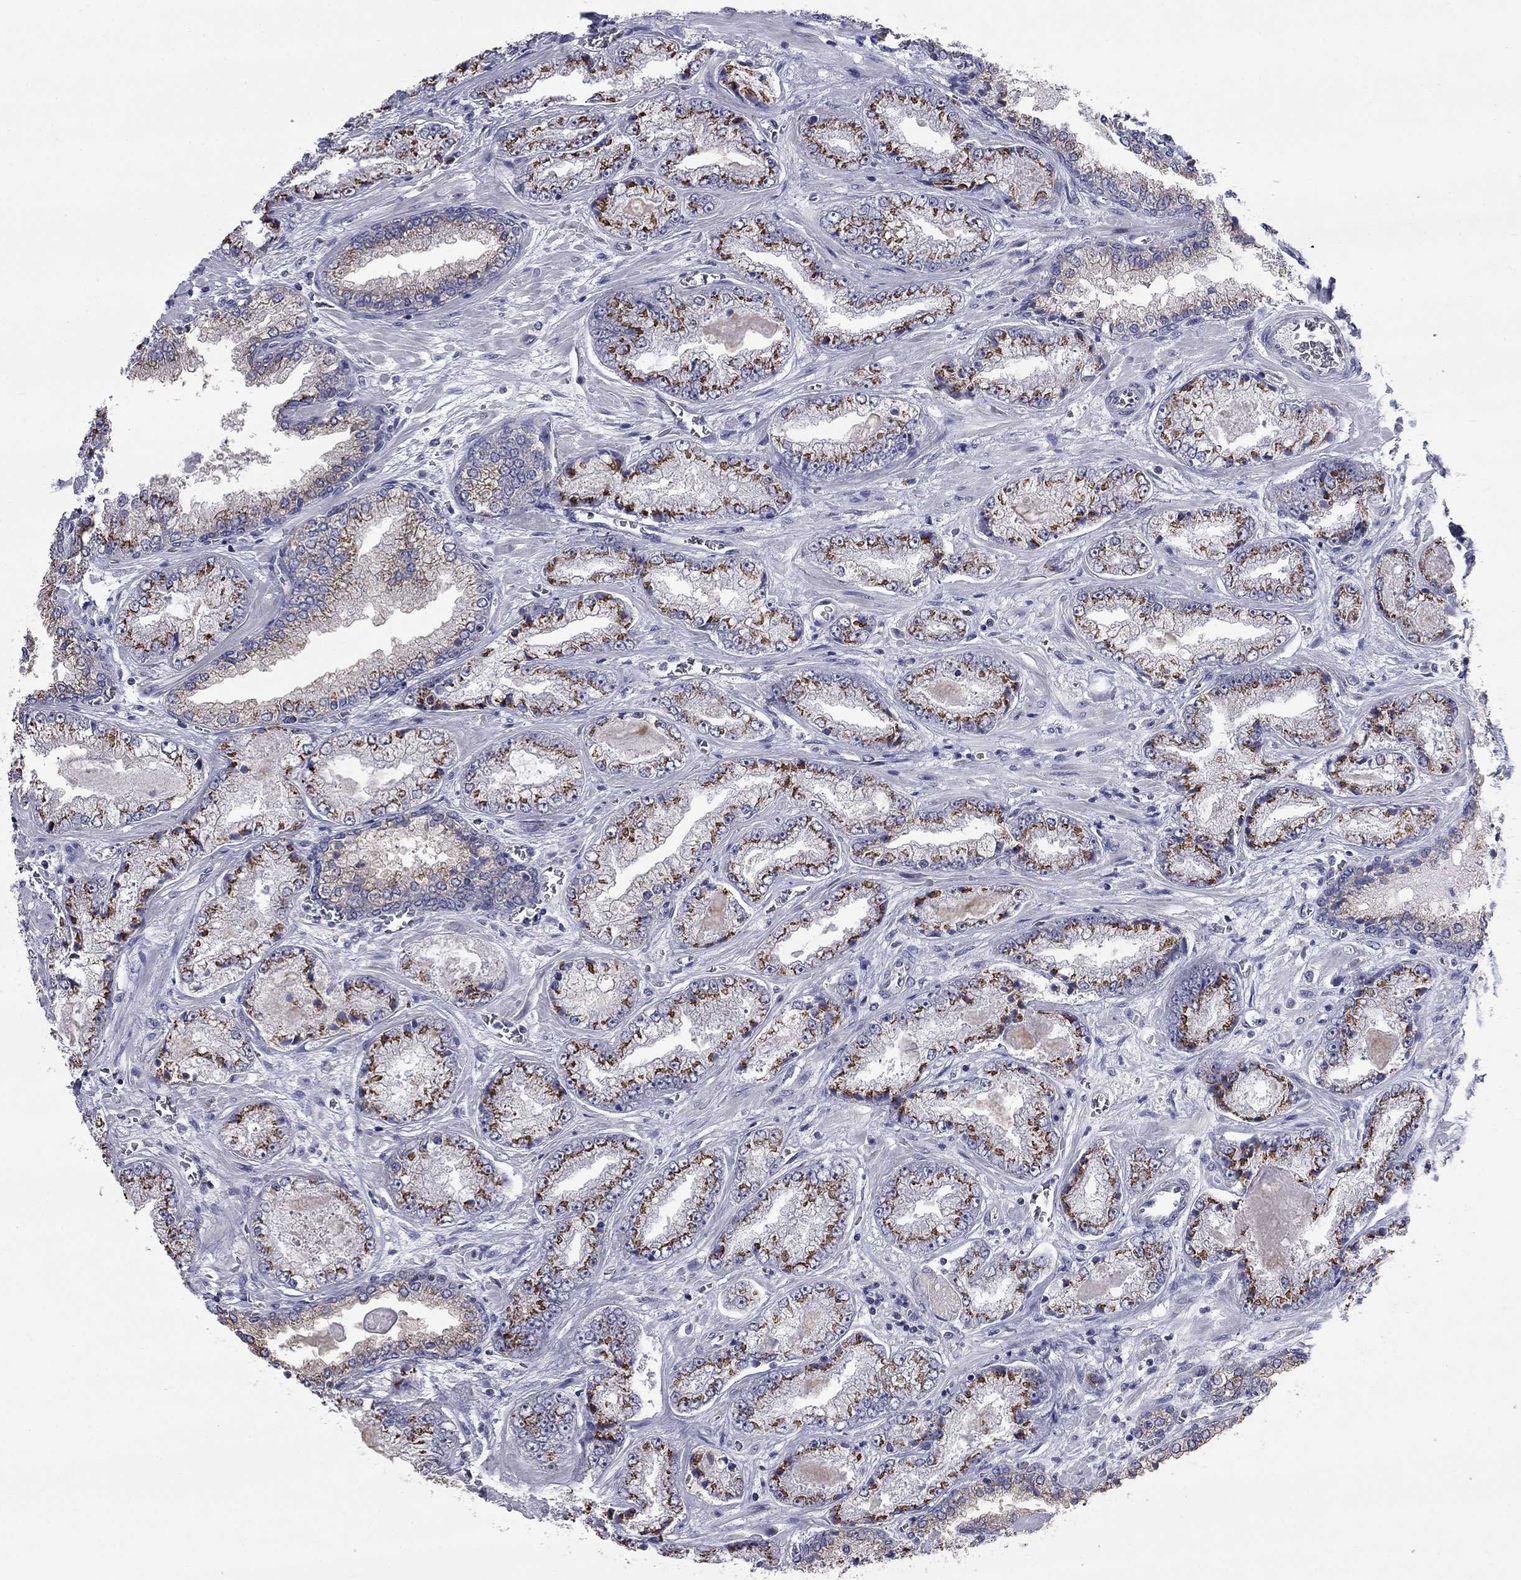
{"staining": {"intensity": "strong", "quantity": ">75%", "location": "cytoplasmic/membranous"}, "tissue": "prostate cancer", "cell_type": "Tumor cells", "image_type": "cancer", "snomed": [{"axis": "morphology", "description": "Adenocarcinoma, Low grade"}, {"axis": "topography", "description": "Prostate"}], "caption": "Protein expression analysis of human prostate cancer (low-grade adenocarcinoma) reveals strong cytoplasmic/membranous staining in approximately >75% of tumor cells. (DAB (3,3'-diaminobenzidine) IHC, brown staining for protein, blue staining for nuclei).", "gene": "HTR4", "patient": {"sex": "male", "age": 57}}